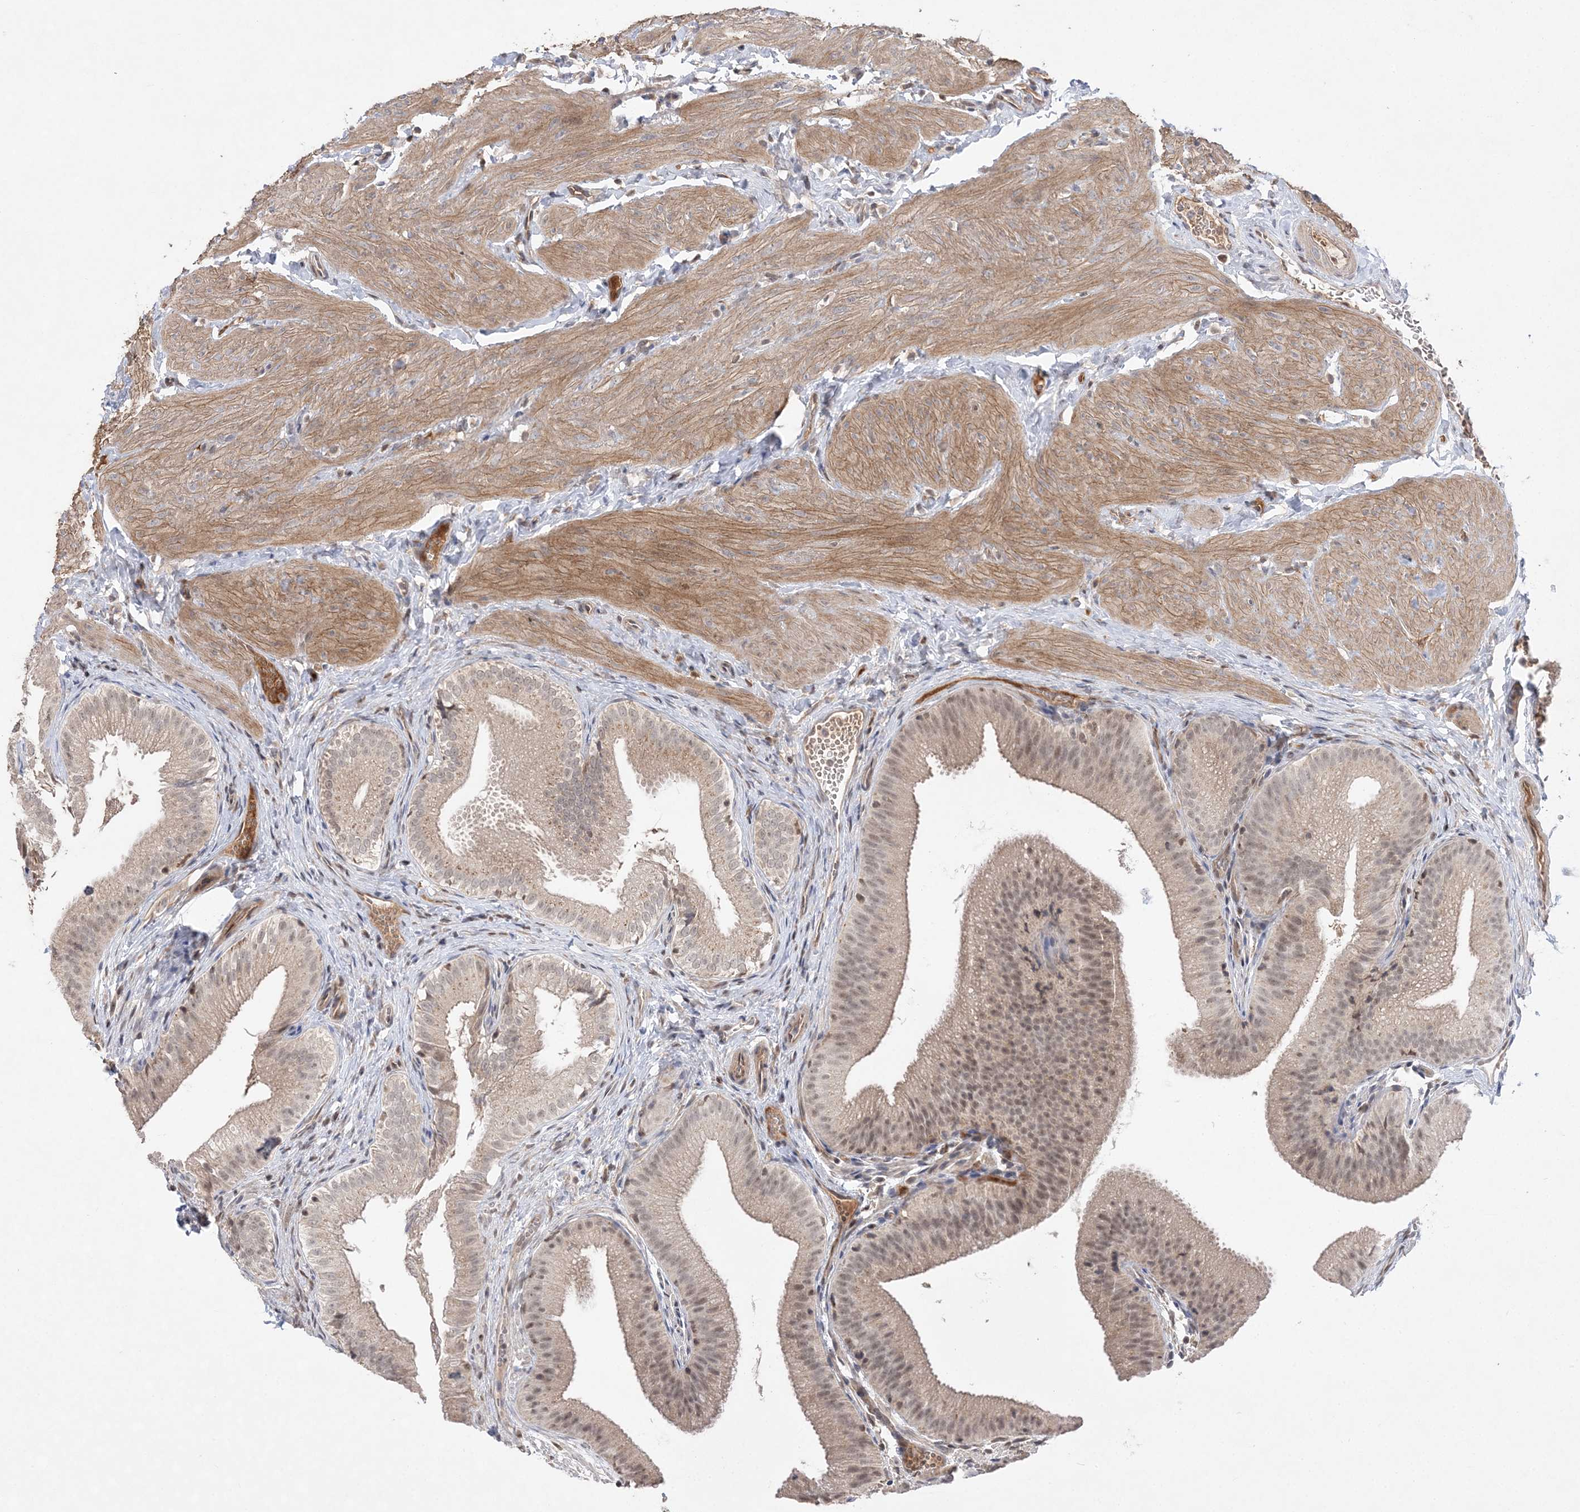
{"staining": {"intensity": "weak", "quantity": ">75%", "location": "cytoplasmic/membranous"}, "tissue": "gallbladder", "cell_type": "Glandular cells", "image_type": "normal", "snomed": [{"axis": "morphology", "description": "Normal tissue, NOS"}, {"axis": "topography", "description": "Gallbladder"}], "caption": "Unremarkable gallbladder shows weak cytoplasmic/membranous staining in about >75% of glandular cells, visualized by immunohistochemistry.", "gene": "TMEM132B", "patient": {"sex": "female", "age": 30}}